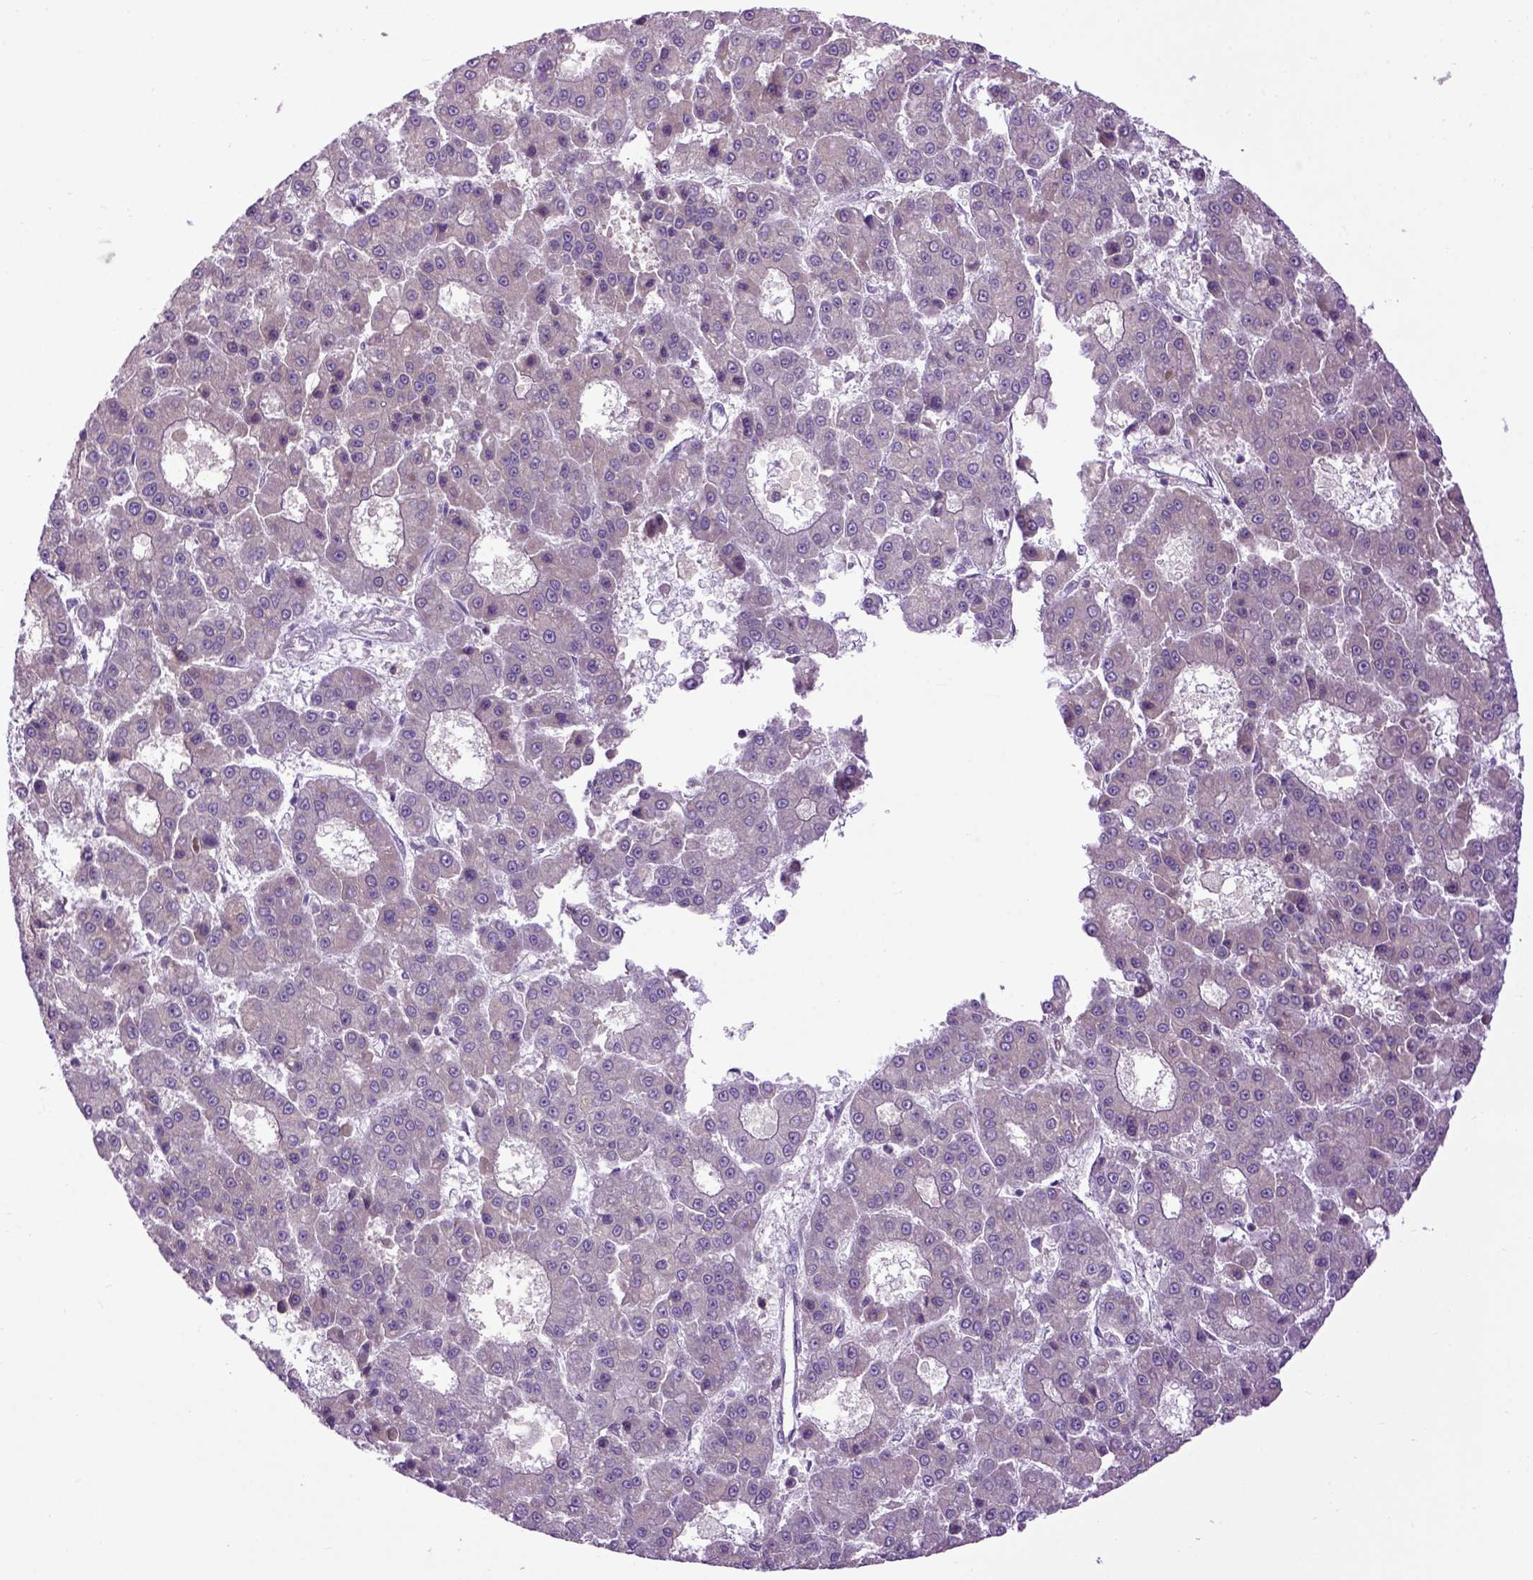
{"staining": {"intensity": "negative", "quantity": "none", "location": "none"}, "tissue": "liver cancer", "cell_type": "Tumor cells", "image_type": "cancer", "snomed": [{"axis": "morphology", "description": "Carcinoma, Hepatocellular, NOS"}, {"axis": "topography", "description": "Liver"}], "caption": "Immunohistochemistry (IHC) of hepatocellular carcinoma (liver) exhibits no positivity in tumor cells.", "gene": "EMILIN3", "patient": {"sex": "male", "age": 70}}